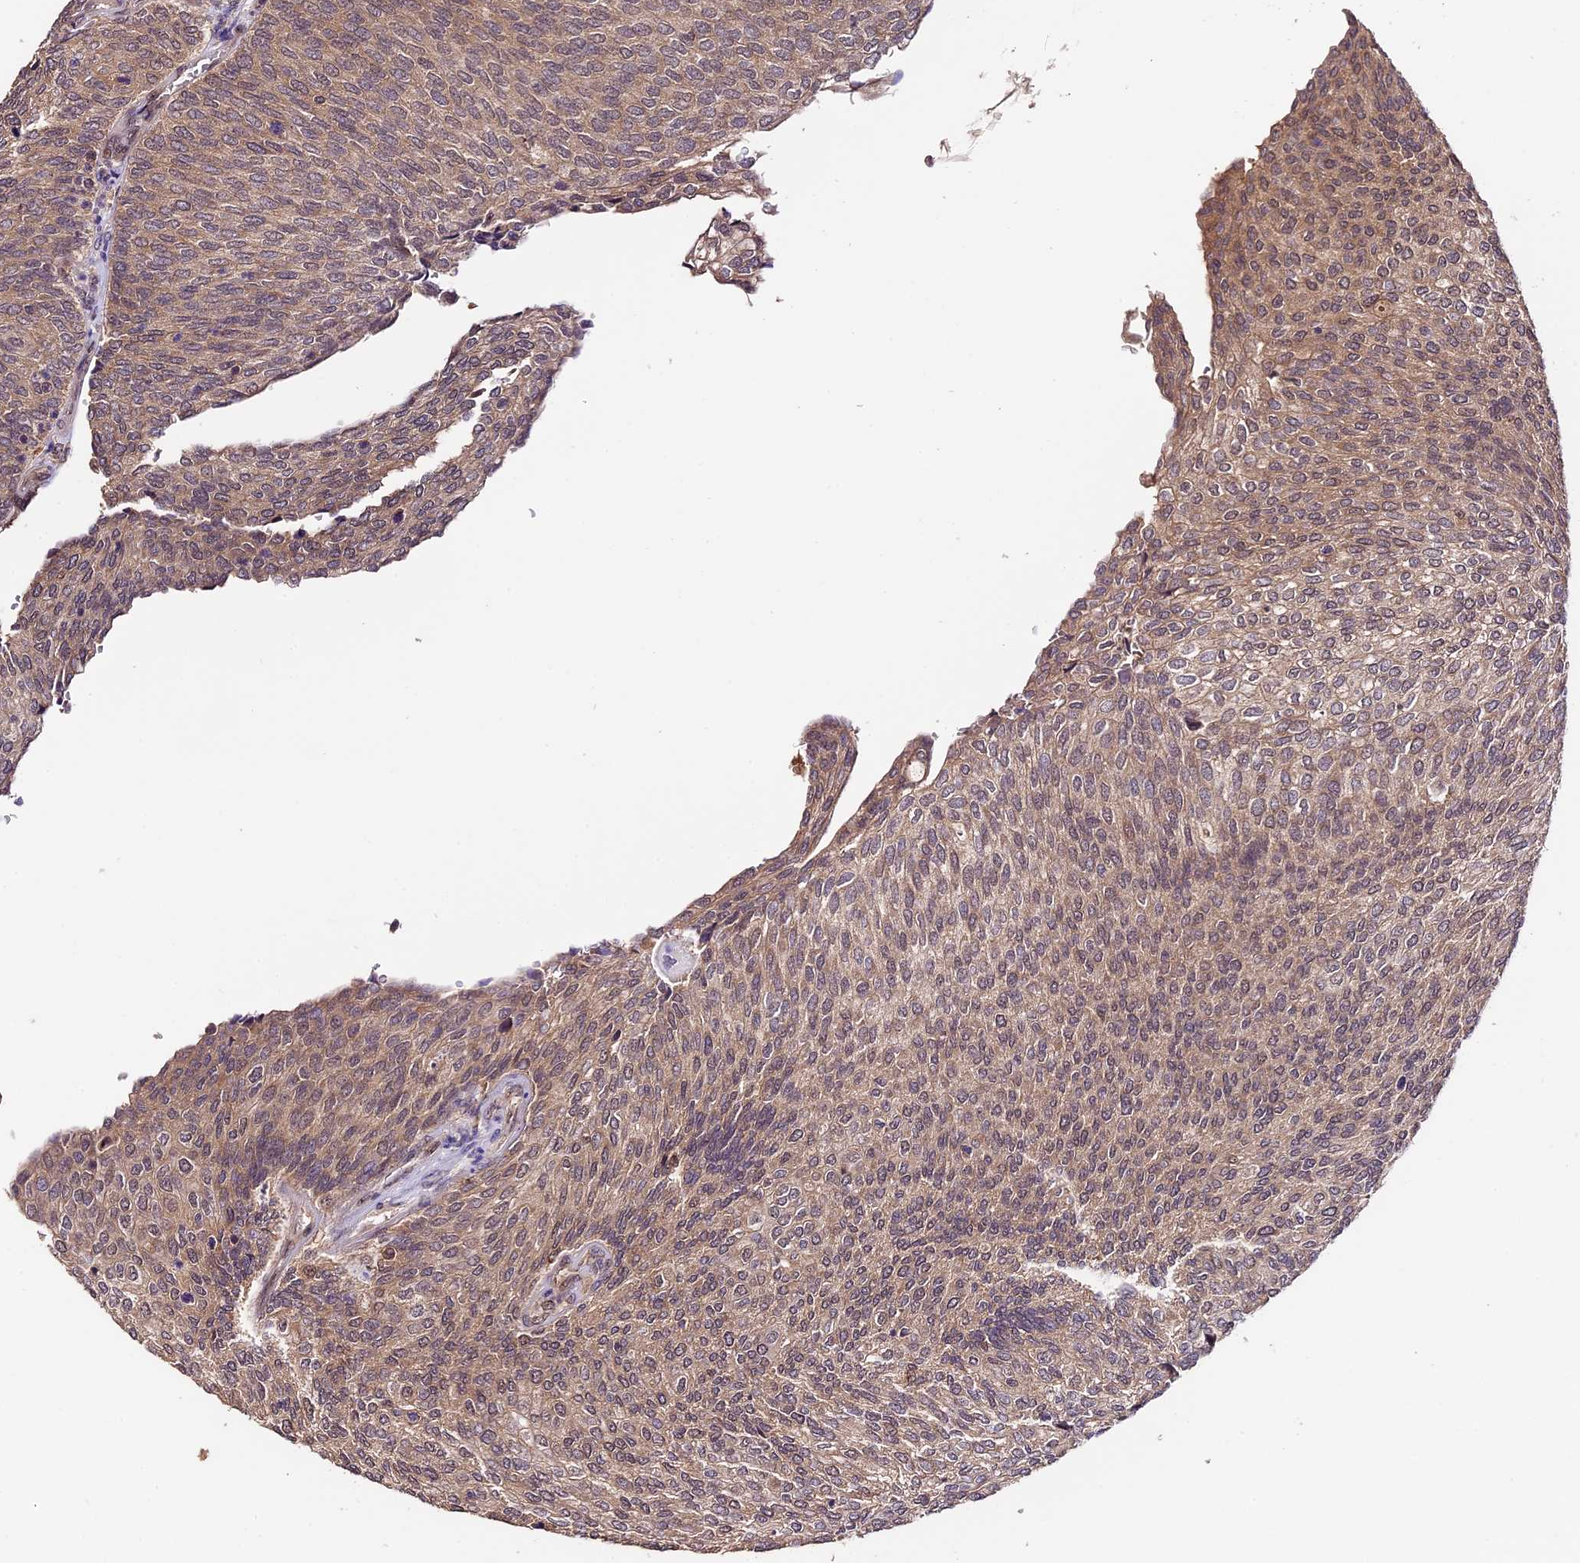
{"staining": {"intensity": "weak", "quantity": ">75%", "location": "cytoplasmic/membranous"}, "tissue": "urothelial cancer", "cell_type": "Tumor cells", "image_type": "cancer", "snomed": [{"axis": "morphology", "description": "Urothelial carcinoma, Low grade"}, {"axis": "topography", "description": "Urinary bladder"}], "caption": "Protein staining of low-grade urothelial carcinoma tissue demonstrates weak cytoplasmic/membranous expression in about >75% of tumor cells.", "gene": "TRMT1", "patient": {"sex": "female", "age": 79}}